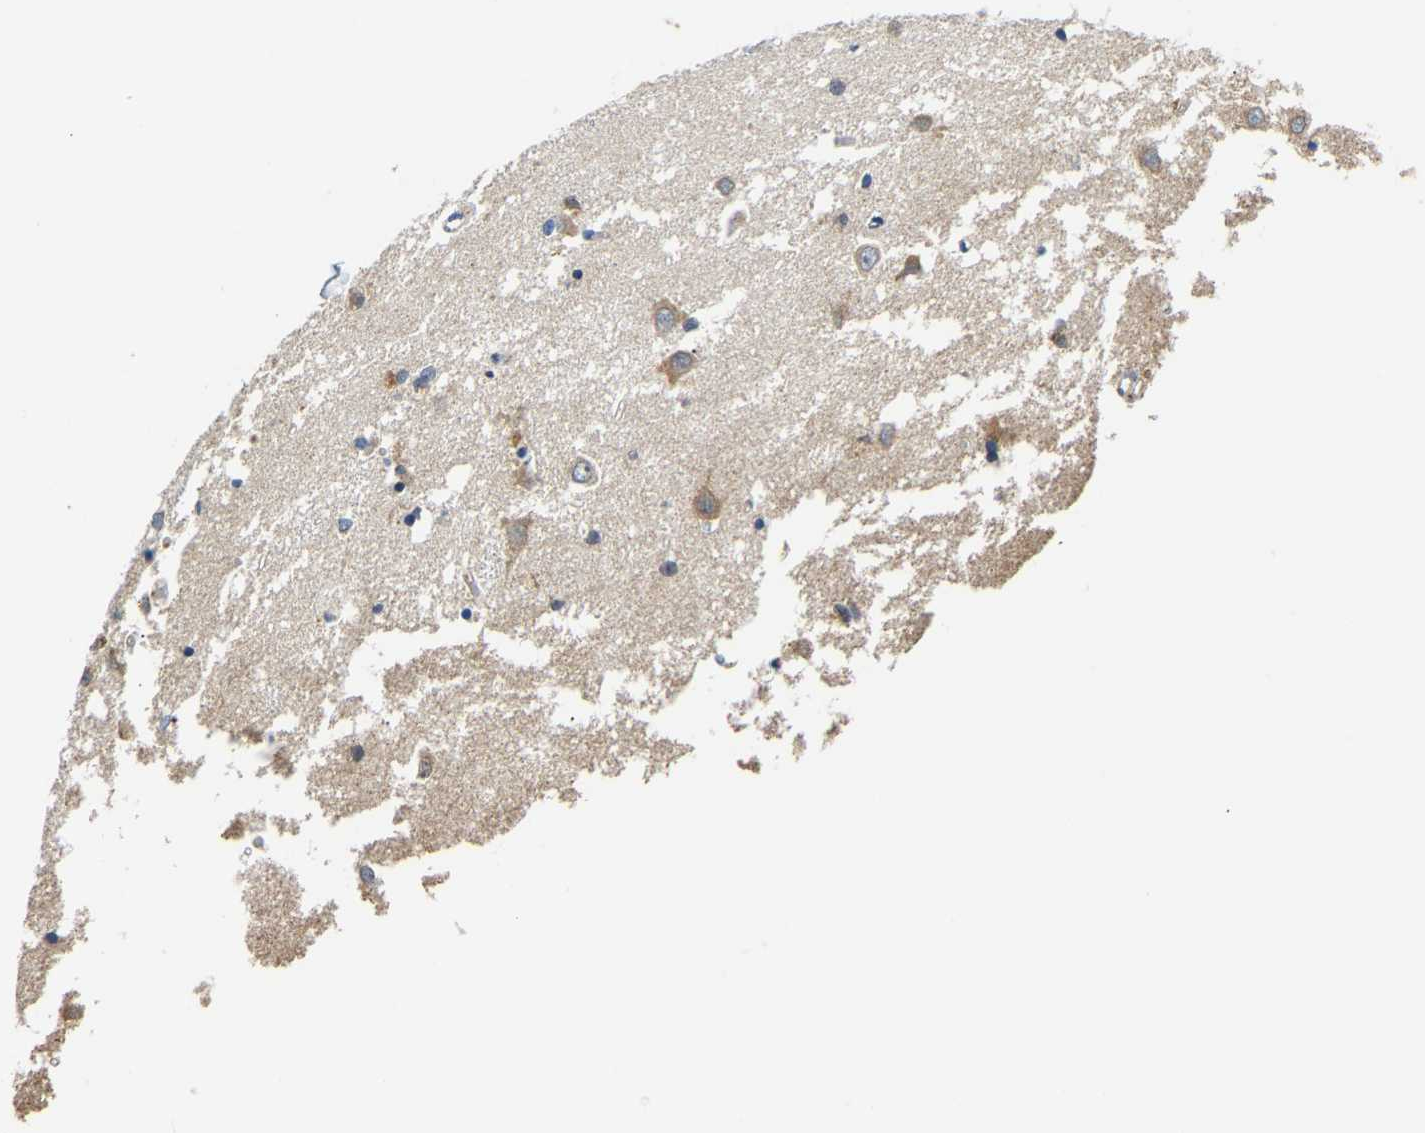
{"staining": {"intensity": "negative", "quantity": "none", "location": "none"}, "tissue": "caudate", "cell_type": "Glial cells", "image_type": "normal", "snomed": [{"axis": "morphology", "description": "Normal tissue, NOS"}, {"axis": "topography", "description": "Lateral ventricle wall"}], "caption": "Immunohistochemistry (IHC) image of normal caudate stained for a protein (brown), which exhibits no positivity in glial cells. Nuclei are stained in blue.", "gene": "GIMAP7", "patient": {"sex": "female", "age": 19}}